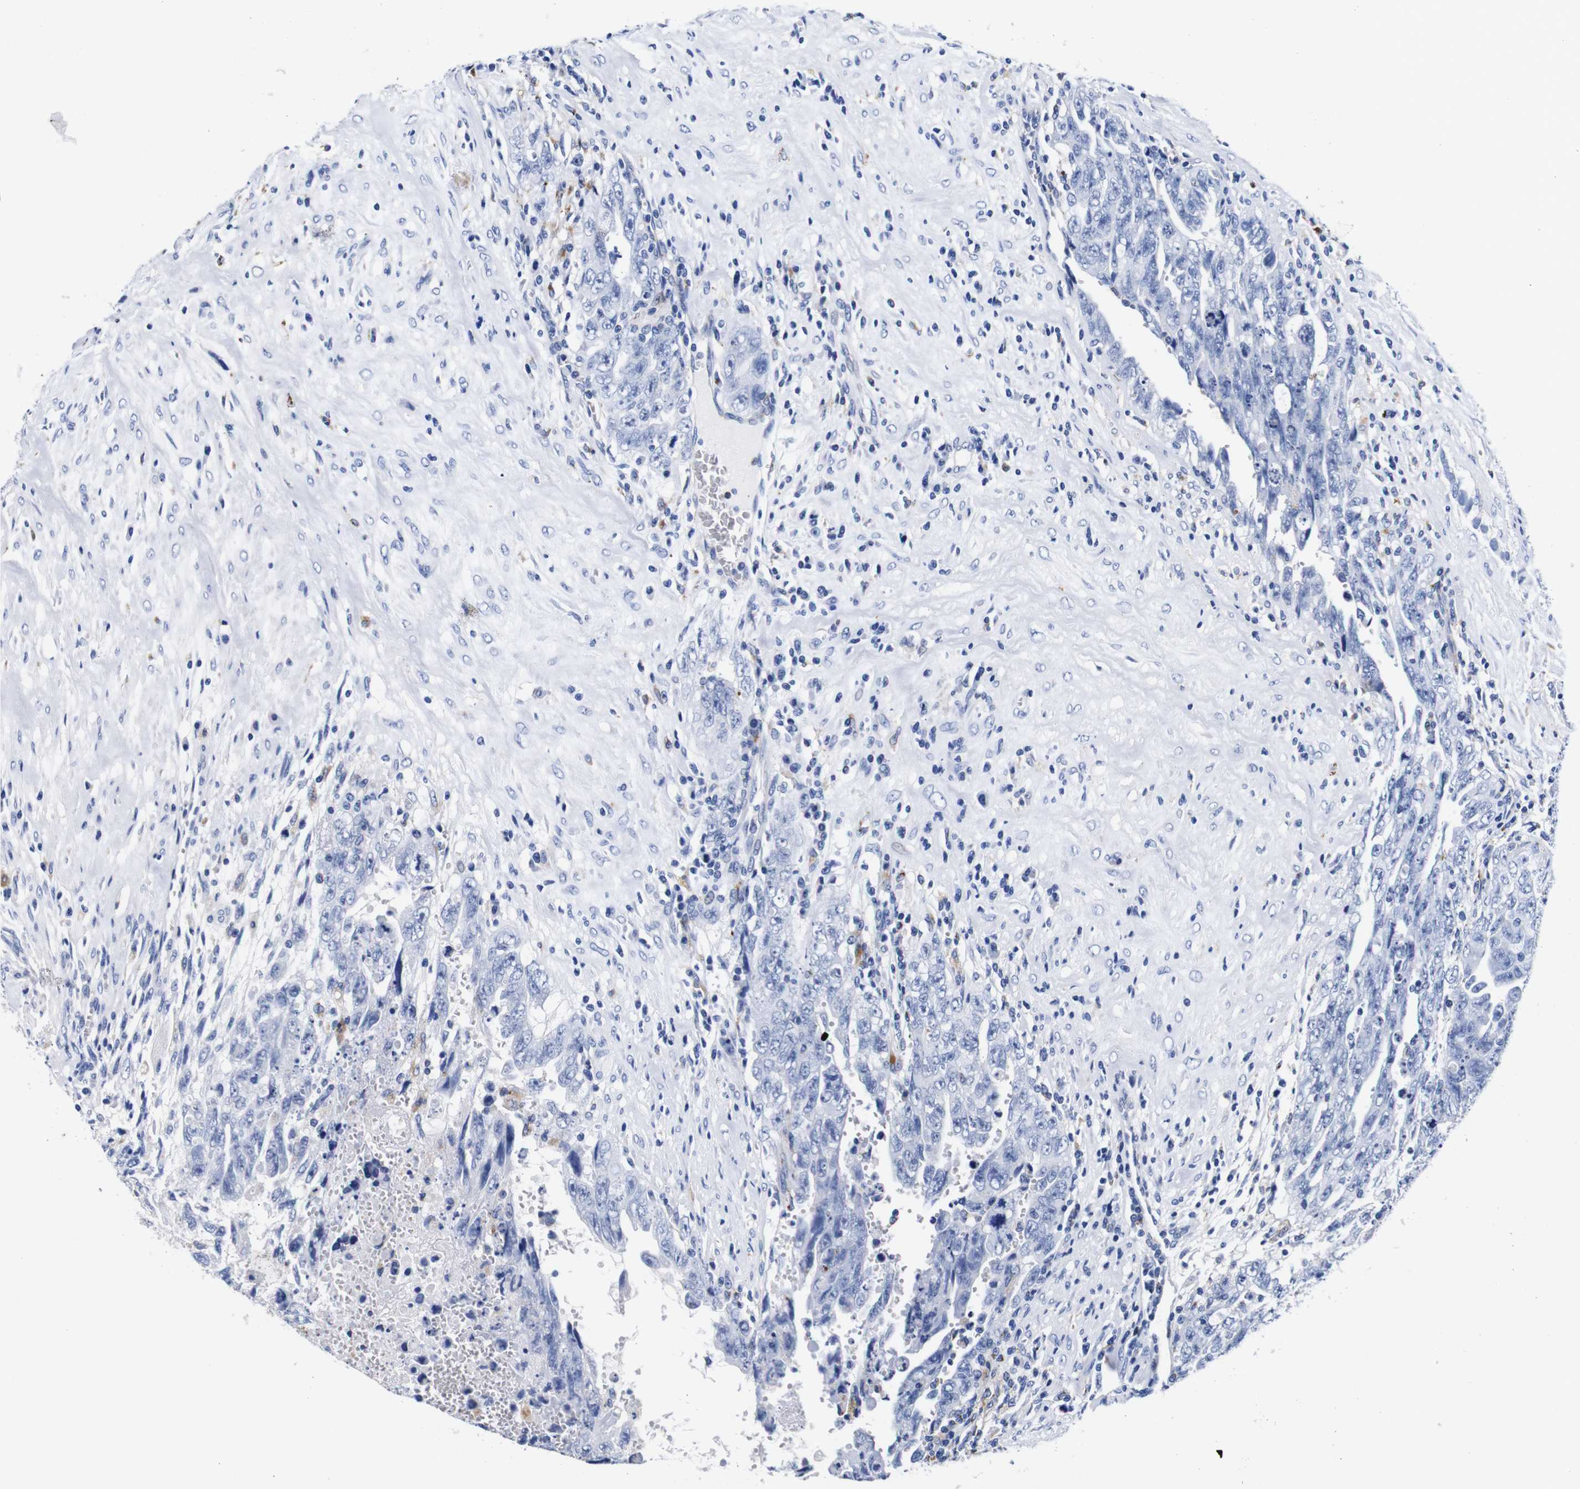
{"staining": {"intensity": "negative", "quantity": "none", "location": "none"}, "tissue": "testis cancer", "cell_type": "Tumor cells", "image_type": "cancer", "snomed": [{"axis": "morphology", "description": "Carcinoma, Embryonal, NOS"}, {"axis": "topography", "description": "Testis"}], "caption": "The IHC photomicrograph has no significant expression in tumor cells of testis embryonal carcinoma tissue. (Stains: DAB immunohistochemistry with hematoxylin counter stain, Microscopy: brightfield microscopy at high magnification).", "gene": "HLA-DMB", "patient": {"sex": "male", "age": 28}}